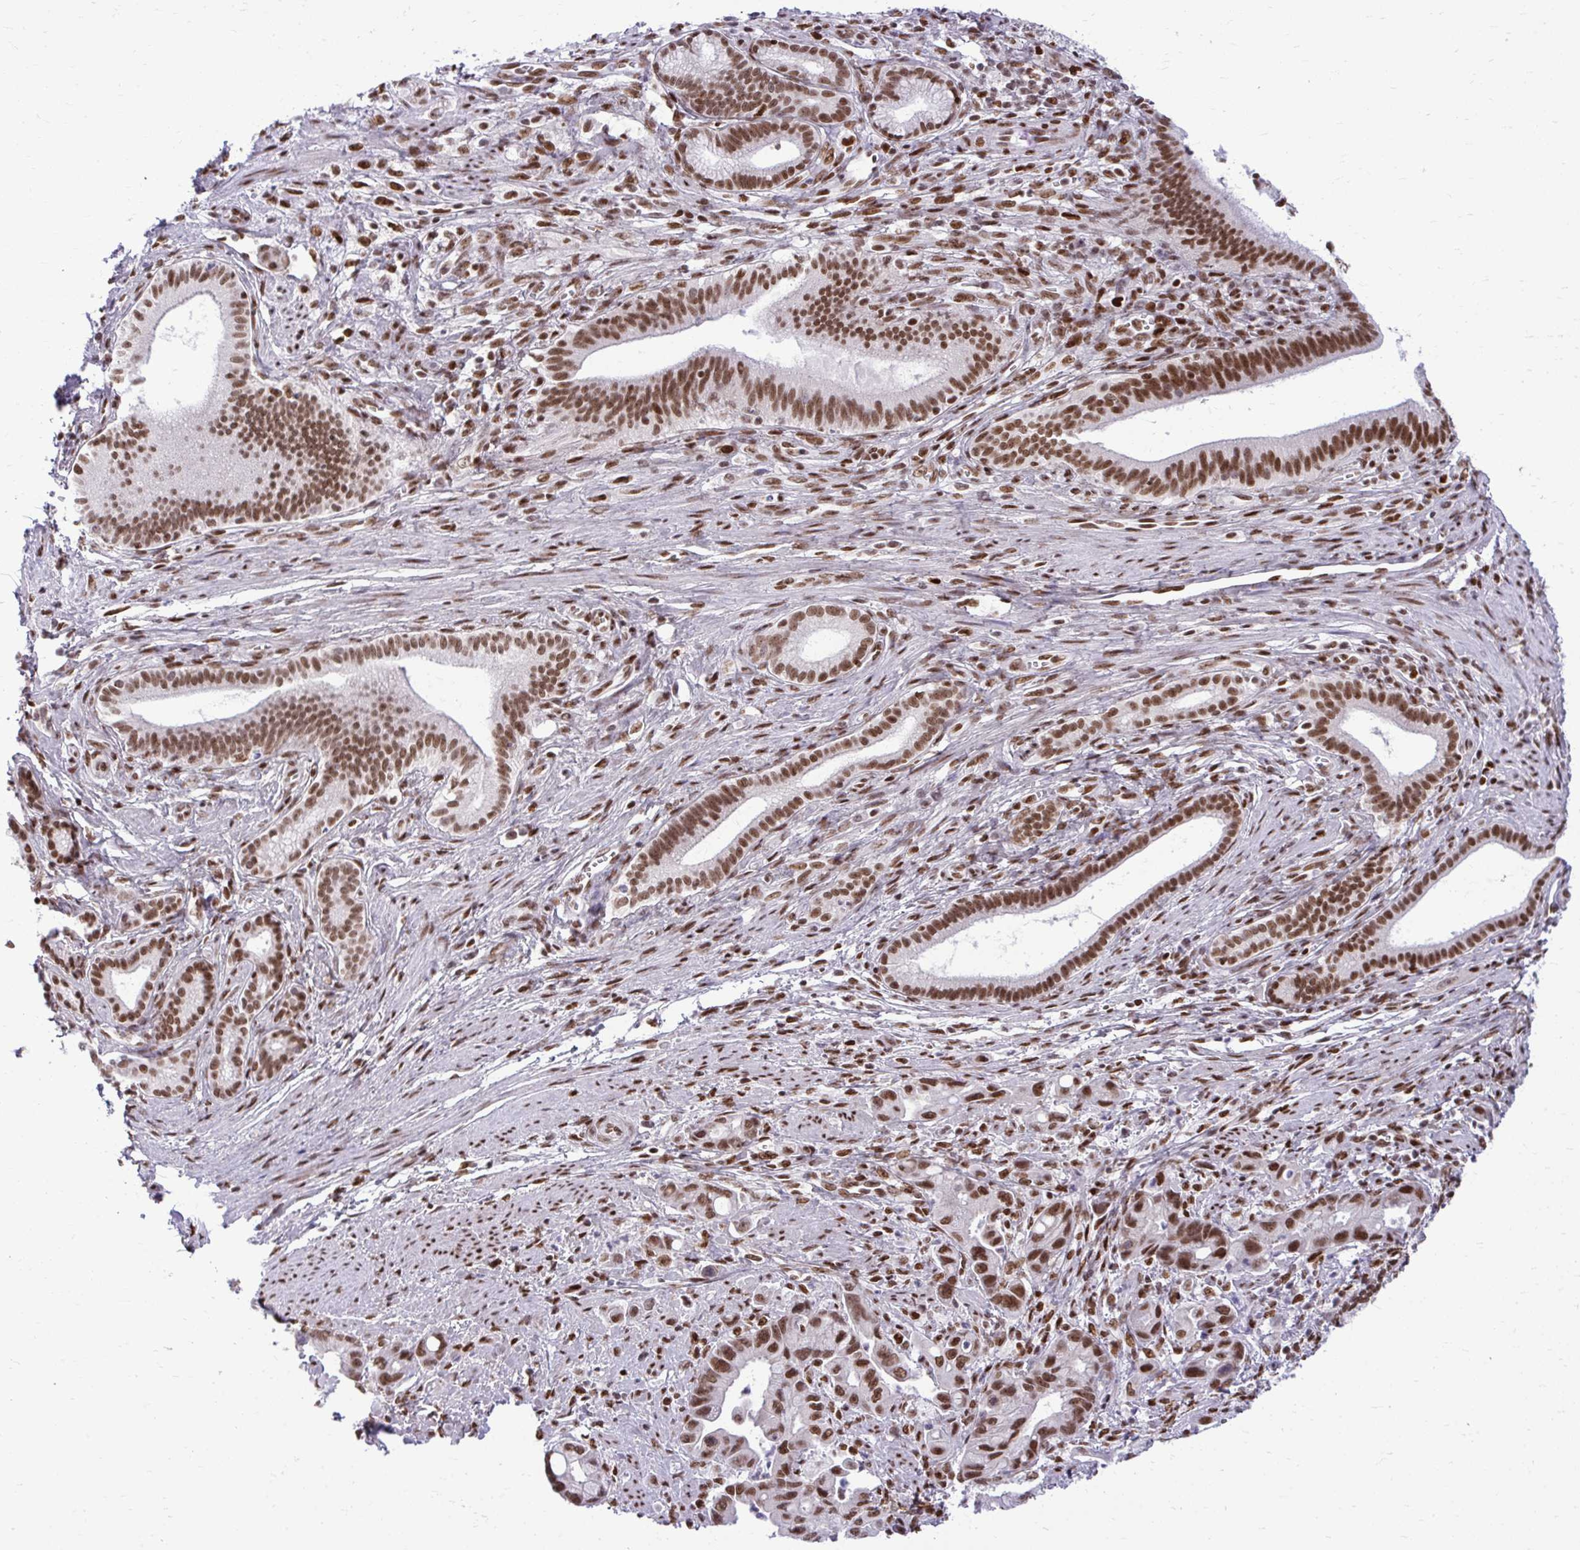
{"staining": {"intensity": "strong", "quantity": ">75%", "location": "nuclear"}, "tissue": "pancreatic cancer", "cell_type": "Tumor cells", "image_type": "cancer", "snomed": [{"axis": "morphology", "description": "Adenocarcinoma, NOS"}, {"axis": "topography", "description": "Pancreas"}], "caption": "Pancreatic adenocarcinoma stained for a protein (brown) reveals strong nuclear positive expression in about >75% of tumor cells.", "gene": "CDYL", "patient": {"sex": "male", "age": 68}}